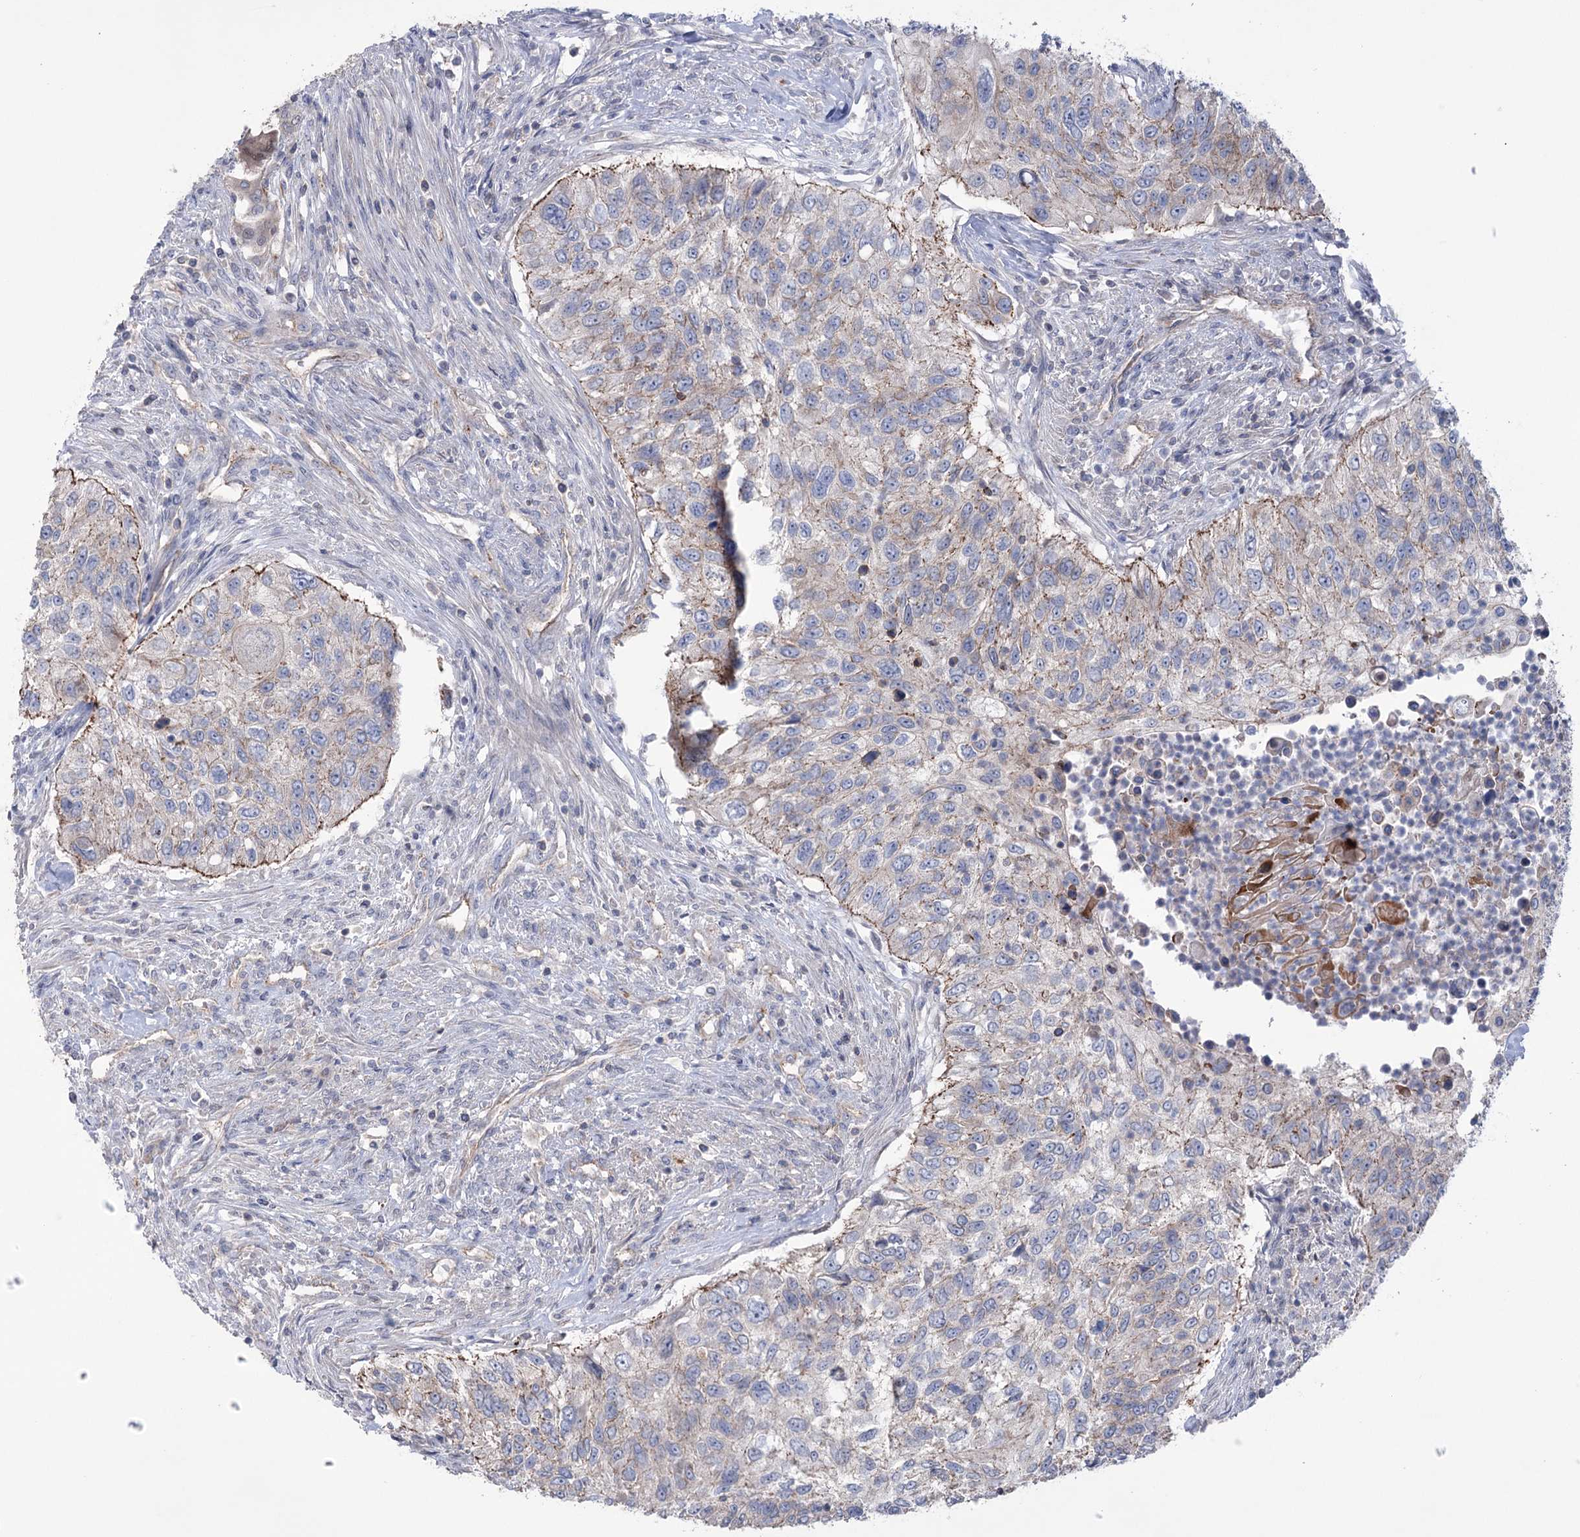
{"staining": {"intensity": "weak", "quantity": "25%-75%", "location": "cytoplasmic/membranous"}, "tissue": "urothelial cancer", "cell_type": "Tumor cells", "image_type": "cancer", "snomed": [{"axis": "morphology", "description": "Urothelial carcinoma, High grade"}, {"axis": "topography", "description": "Urinary bladder"}], "caption": "Urothelial cancer stained with a protein marker reveals weak staining in tumor cells.", "gene": "TRIM71", "patient": {"sex": "female", "age": 60}}